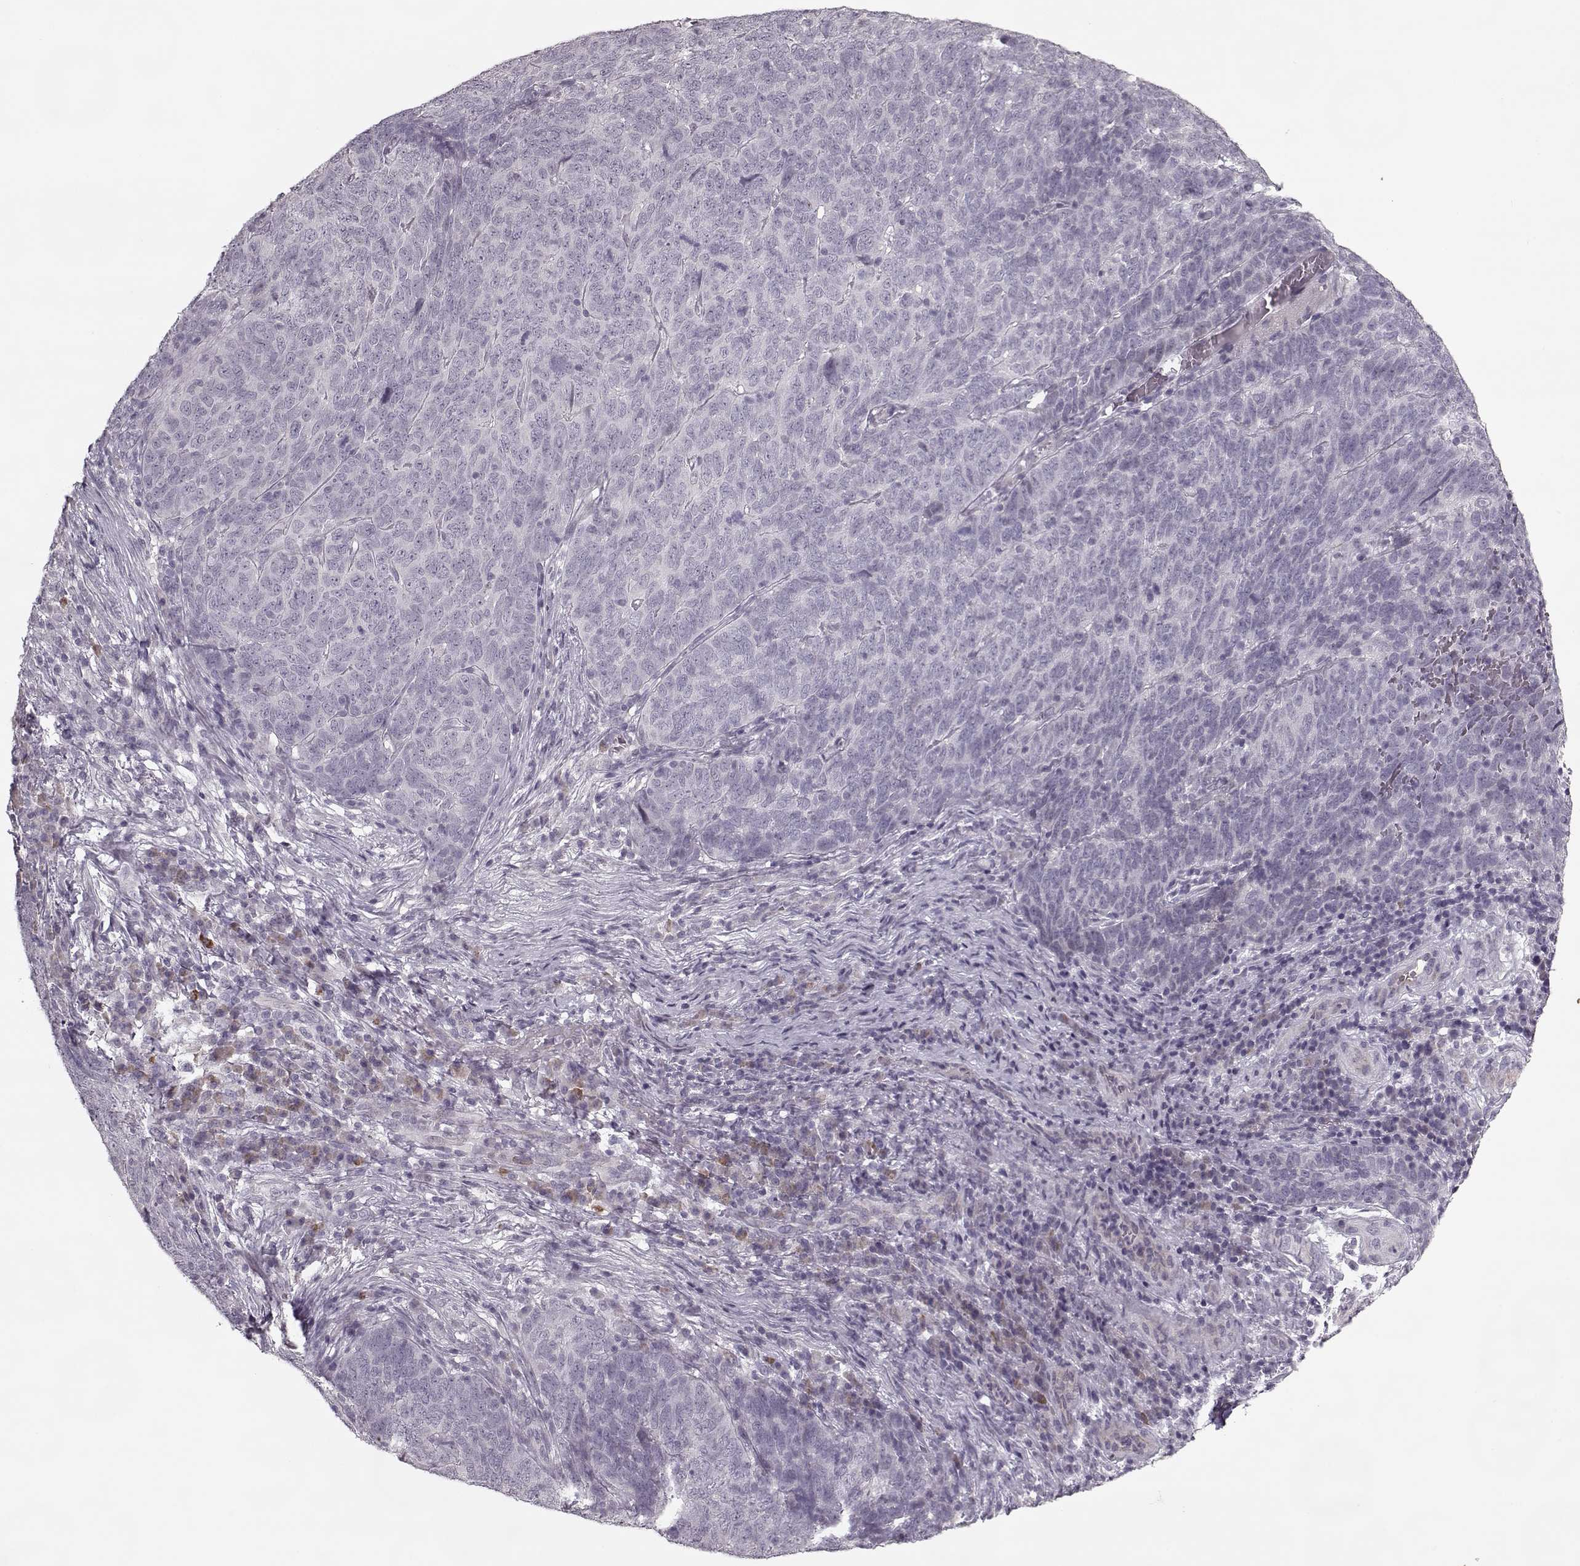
{"staining": {"intensity": "negative", "quantity": "none", "location": "none"}, "tissue": "skin cancer", "cell_type": "Tumor cells", "image_type": "cancer", "snomed": [{"axis": "morphology", "description": "Squamous cell carcinoma, NOS"}, {"axis": "topography", "description": "Skin"}, {"axis": "topography", "description": "Anal"}], "caption": "Tumor cells show no significant protein positivity in skin squamous cell carcinoma. The staining was performed using DAB (3,3'-diaminobenzidine) to visualize the protein expression in brown, while the nuclei were stained in blue with hematoxylin (Magnification: 20x).", "gene": "KRT9", "patient": {"sex": "female", "age": 51}}